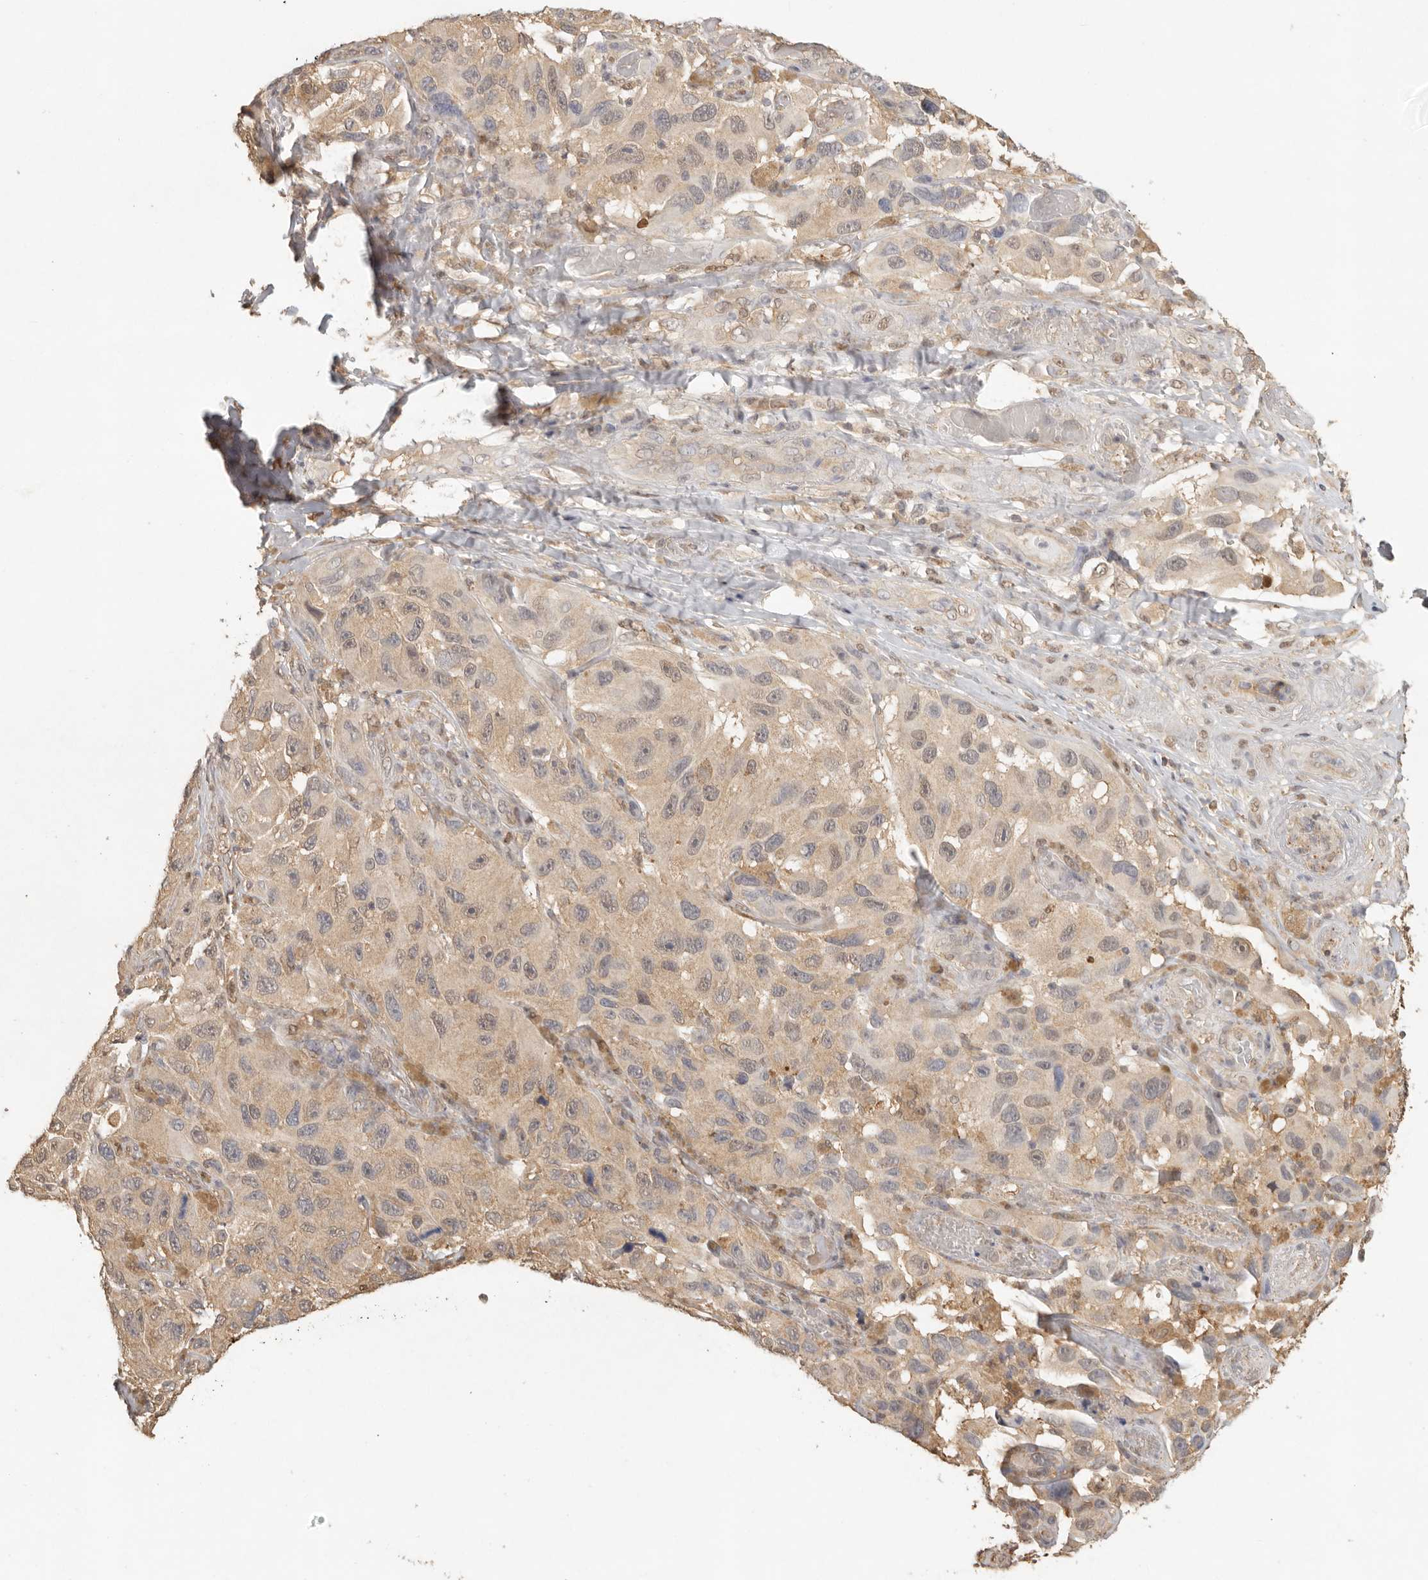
{"staining": {"intensity": "weak", "quantity": ">75%", "location": "cytoplasmic/membranous"}, "tissue": "melanoma", "cell_type": "Tumor cells", "image_type": "cancer", "snomed": [{"axis": "morphology", "description": "Malignant melanoma, NOS"}, {"axis": "topography", "description": "Skin"}], "caption": "The histopathology image shows staining of melanoma, revealing weak cytoplasmic/membranous protein expression (brown color) within tumor cells.", "gene": "PSMA5", "patient": {"sex": "female", "age": 73}}